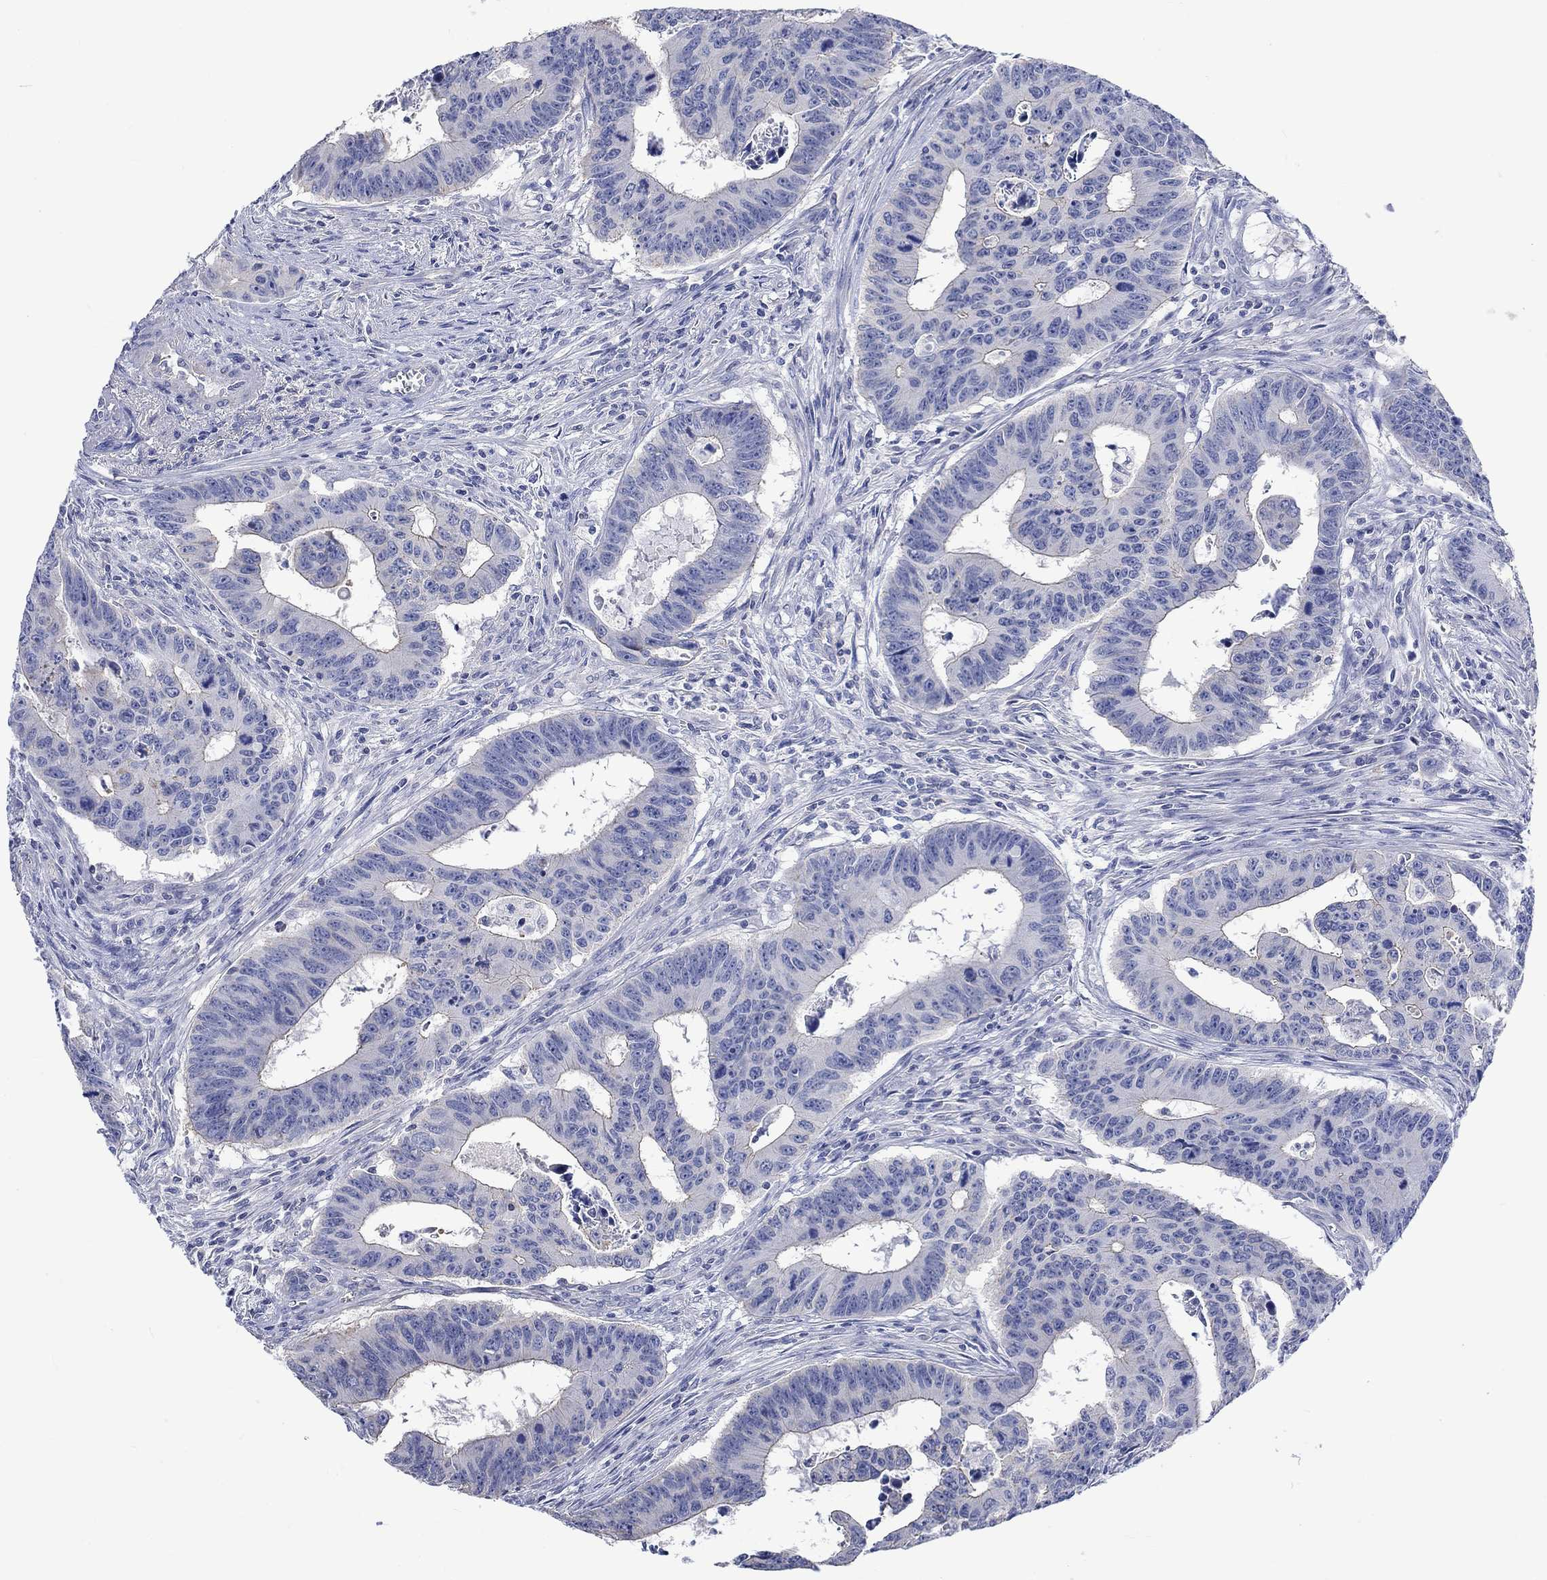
{"staining": {"intensity": "weak", "quantity": "<25%", "location": "cytoplasmic/membranous"}, "tissue": "colorectal cancer", "cell_type": "Tumor cells", "image_type": "cancer", "snomed": [{"axis": "morphology", "description": "Adenocarcinoma, NOS"}, {"axis": "topography", "description": "Appendix"}, {"axis": "topography", "description": "Colon"}, {"axis": "topography", "description": "Cecum"}, {"axis": "topography", "description": "Colon asc"}], "caption": "The image reveals no staining of tumor cells in colorectal cancer (adenocarcinoma).", "gene": "AGRP", "patient": {"sex": "female", "age": 85}}